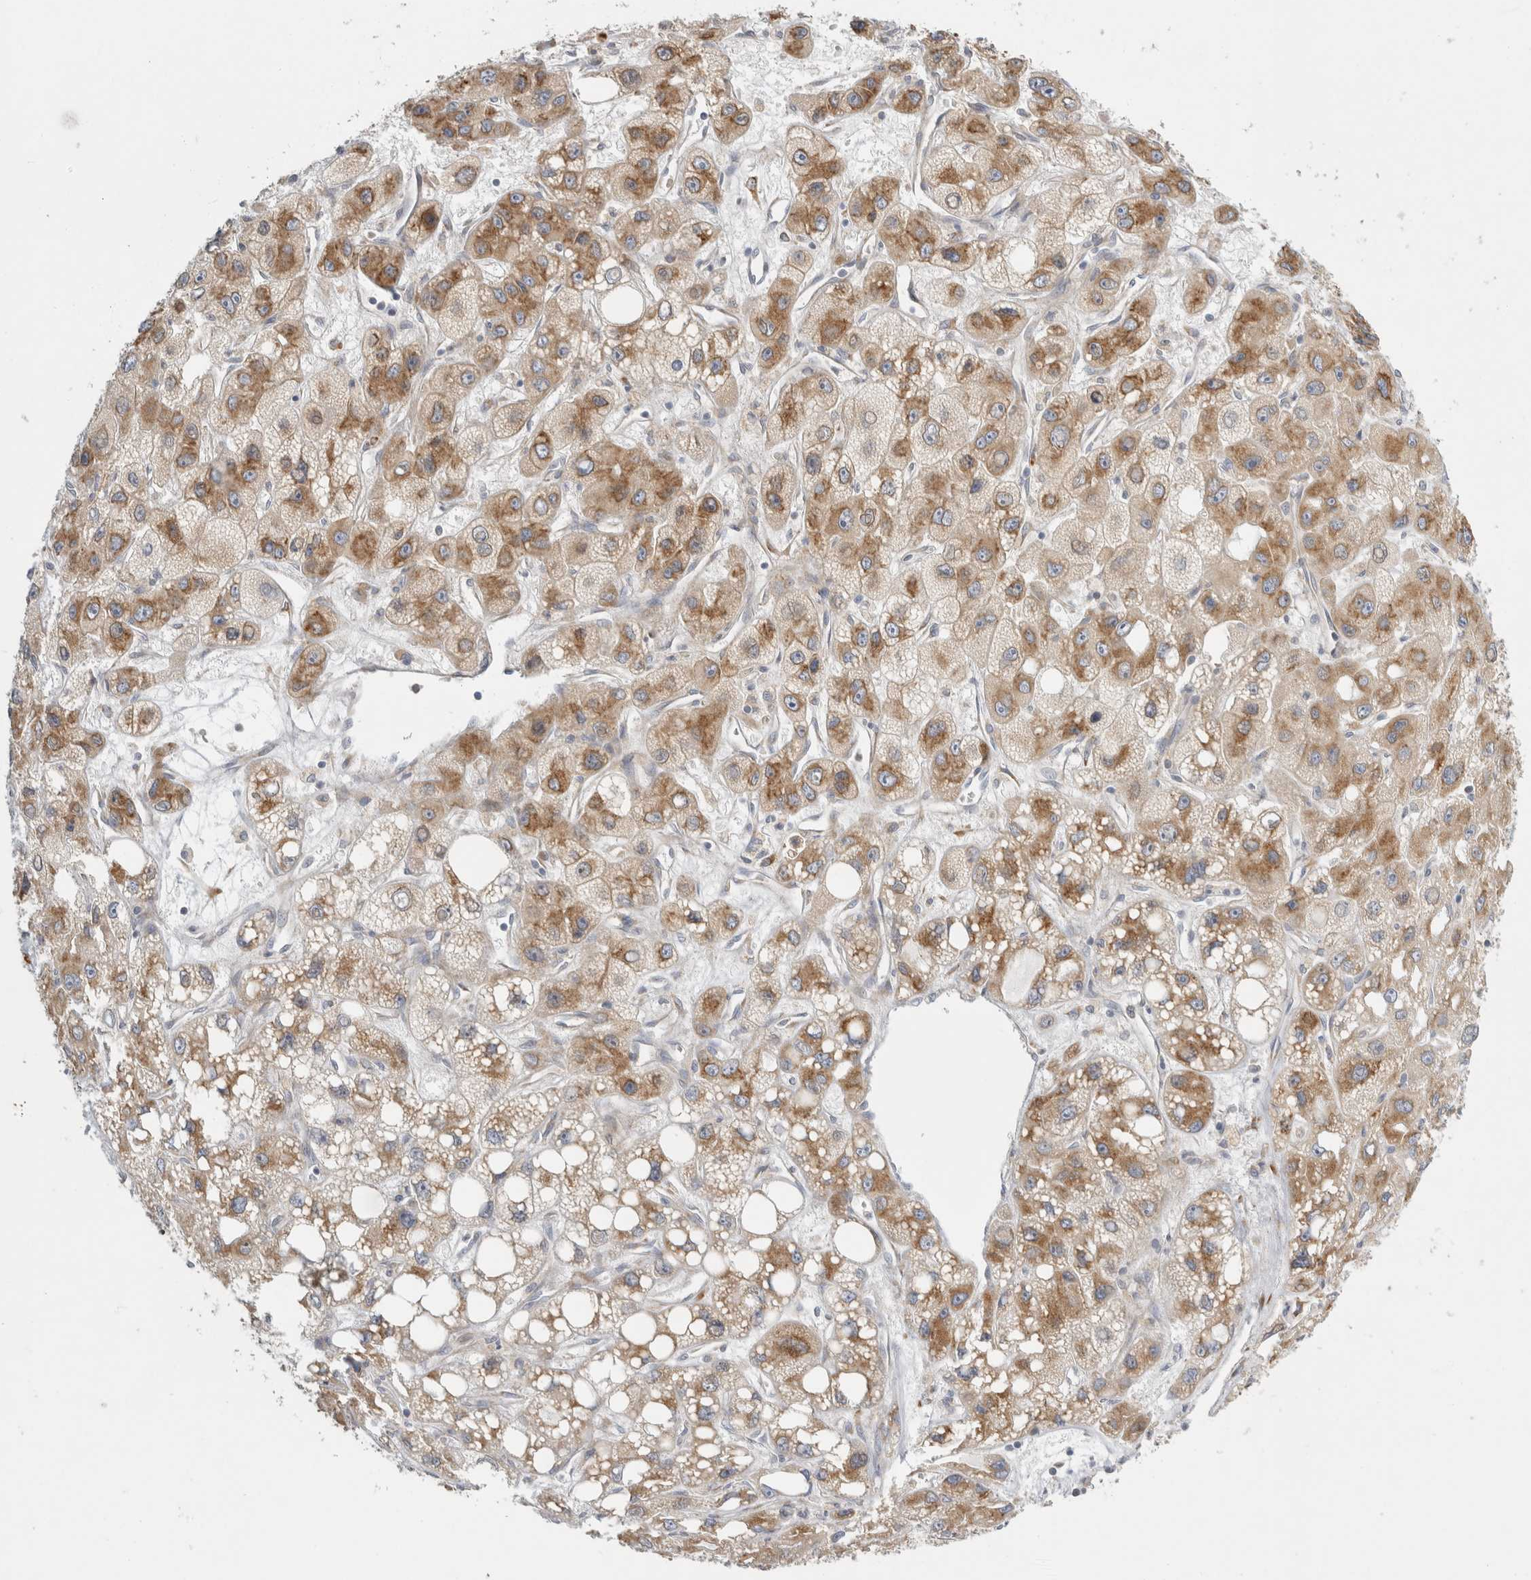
{"staining": {"intensity": "moderate", "quantity": ">75%", "location": "cytoplasmic/membranous"}, "tissue": "liver cancer", "cell_type": "Tumor cells", "image_type": "cancer", "snomed": [{"axis": "morphology", "description": "Carcinoma, Hepatocellular, NOS"}, {"axis": "topography", "description": "Liver"}], "caption": "Immunohistochemical staining of human liver cancer shows medium levels of moderate cytoplasmic/membranous protein positivity in about >75% of tumor cells.", "gene": "RPN2", "patient": {"sex": "male", "age": 55}}